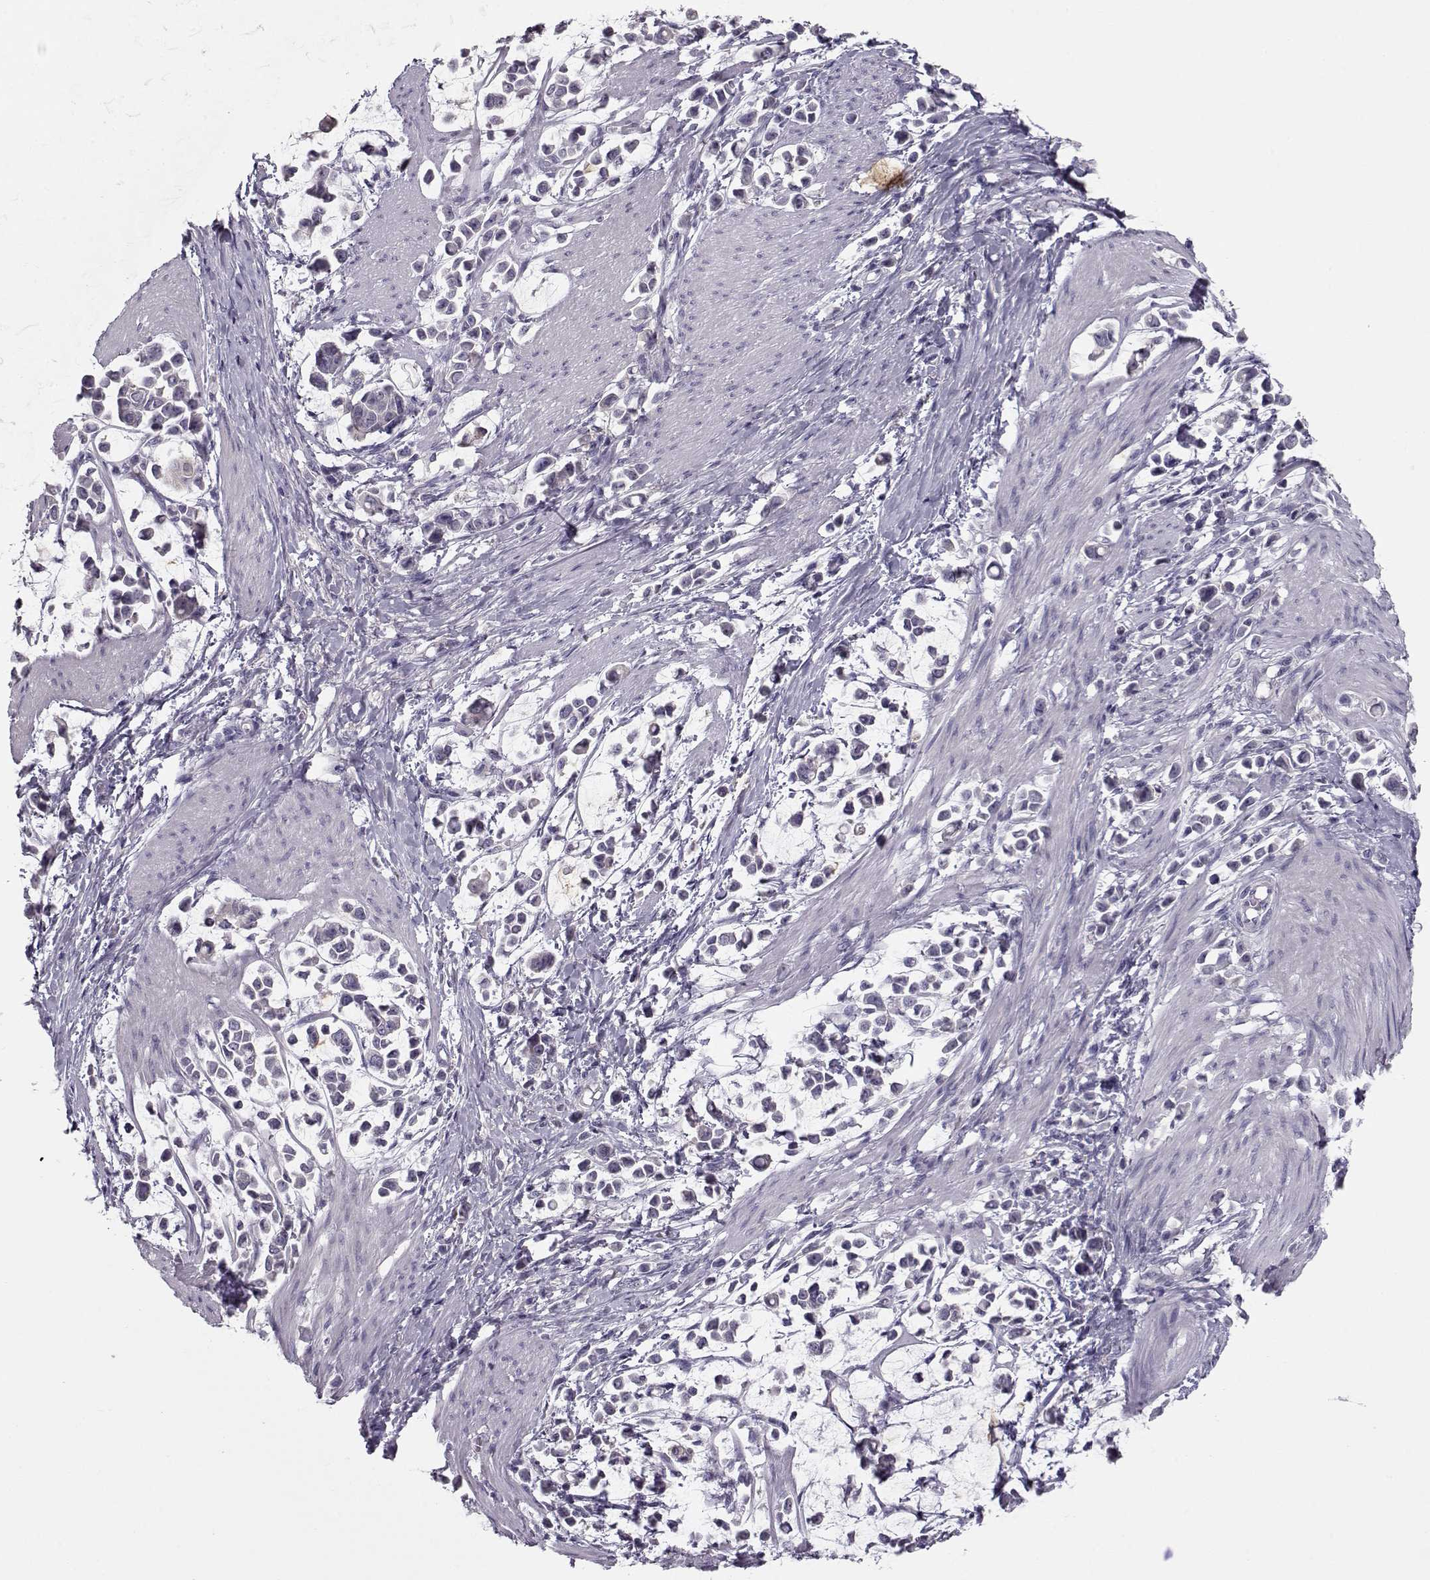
{"staining": {"intensity": "negative", "quantity": "none", "location": "none"}, "tissue": "stomach cancer", "cell_type": "Tumor cells", "image_type": "cancer", "snomed": [{"axis": "morphology", "description": "Adenocarcinoma, NOS"}, {"axis": "topography", "description": "Stomach"}], "caption": "A histopathology image of stomach cancer (adenocarcinoma) stained for a protein exhibits no brown staining in tumor cells.", "gene": "GRK1", "patient": {"sex": "male", "age": 82}}